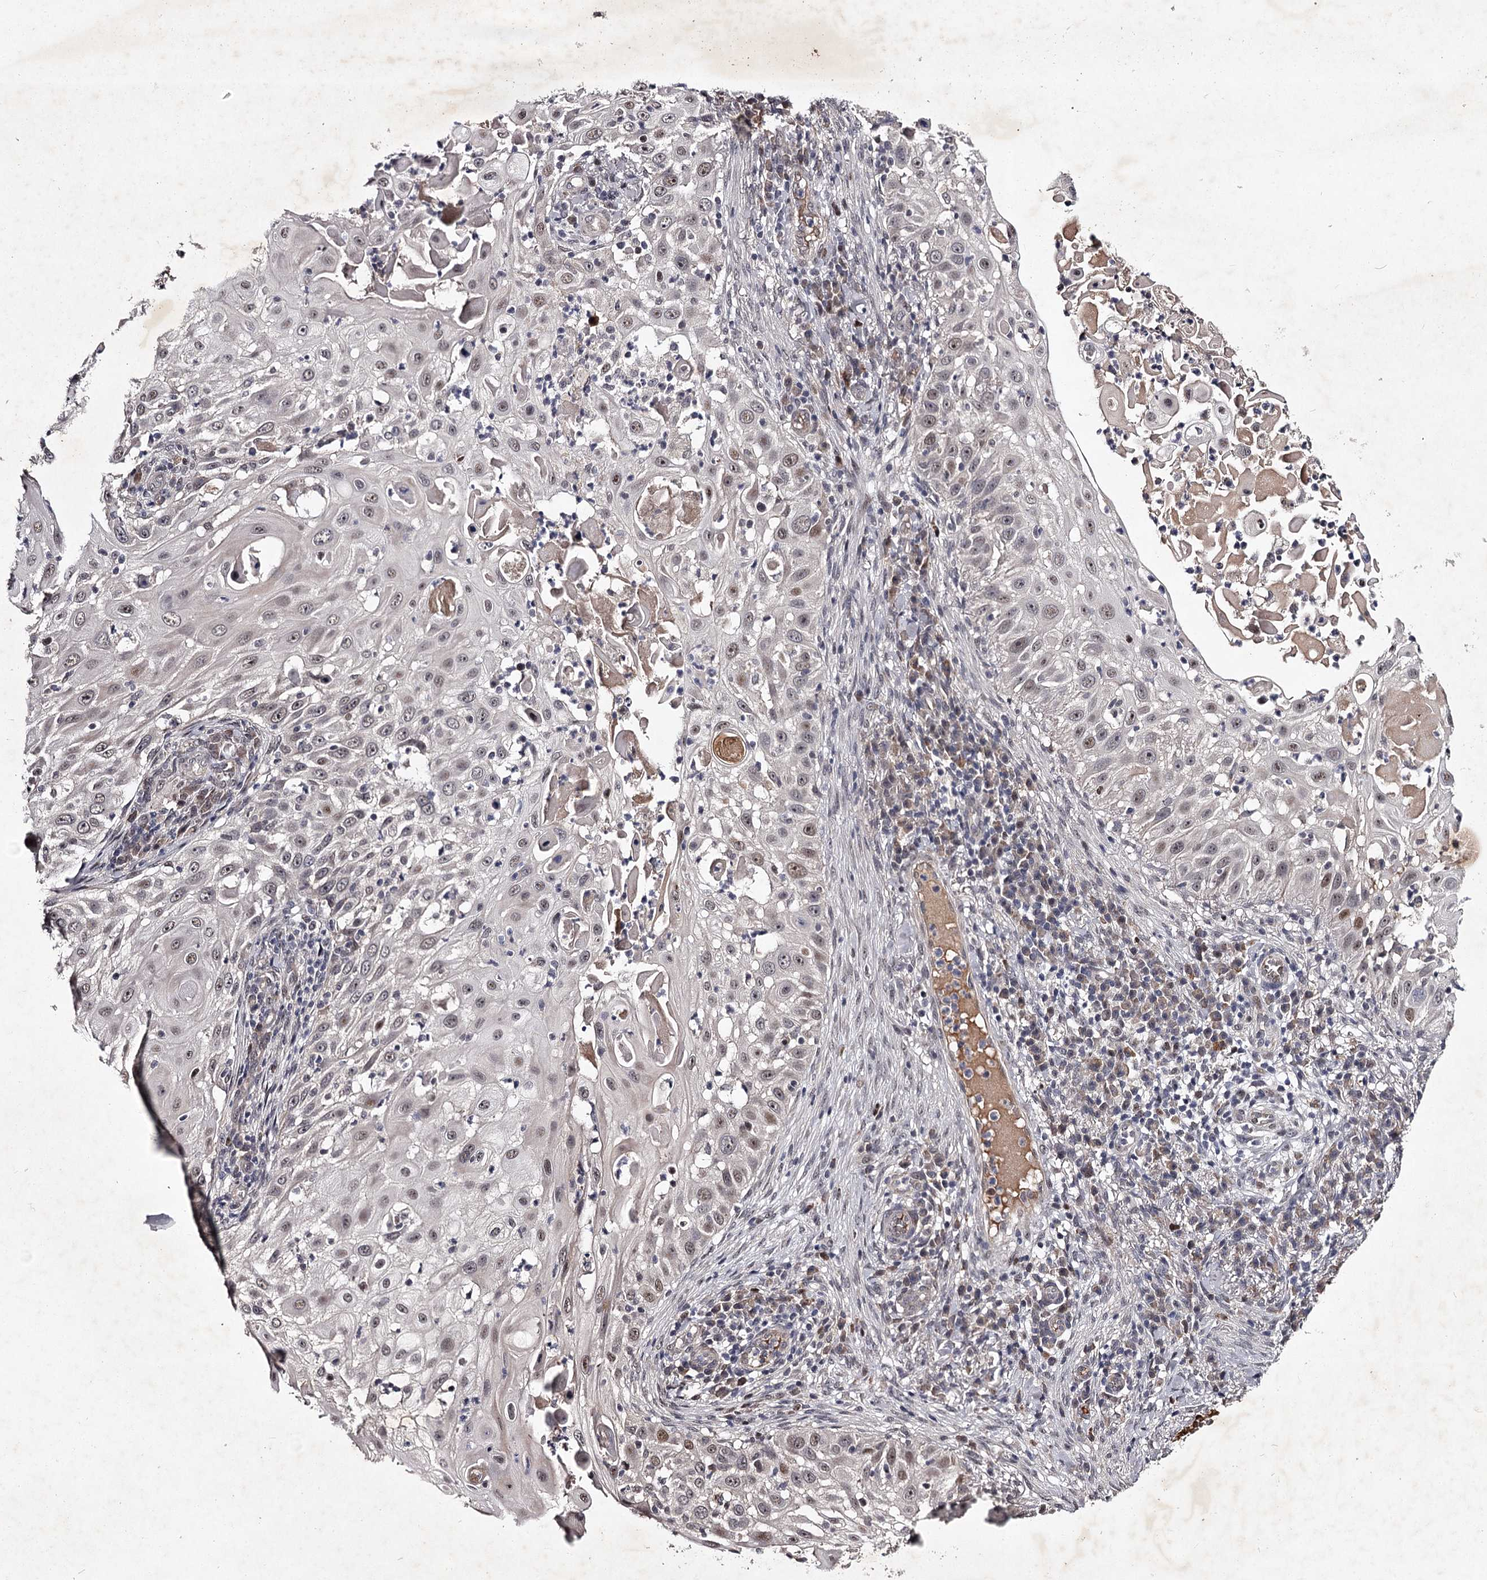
{"staining": {"intensity": "weak", "quantity": "<25%", "location": "nuclear"}, "tissue": "skin cancer", "cell_type": "Tumor cells", "image_type": "cancer", "snomed": [{"axis": "morphology", "description": "Squamous cell carcinoma, NOS"}, {"axis": "topography", "description": "Skin"}], "caption": "Tumor cells show no significant protein expression in skin cancer (squamous cell carcinoma).", "gene": "RNF44", "patient": {"sex": "female", "age": 44}}